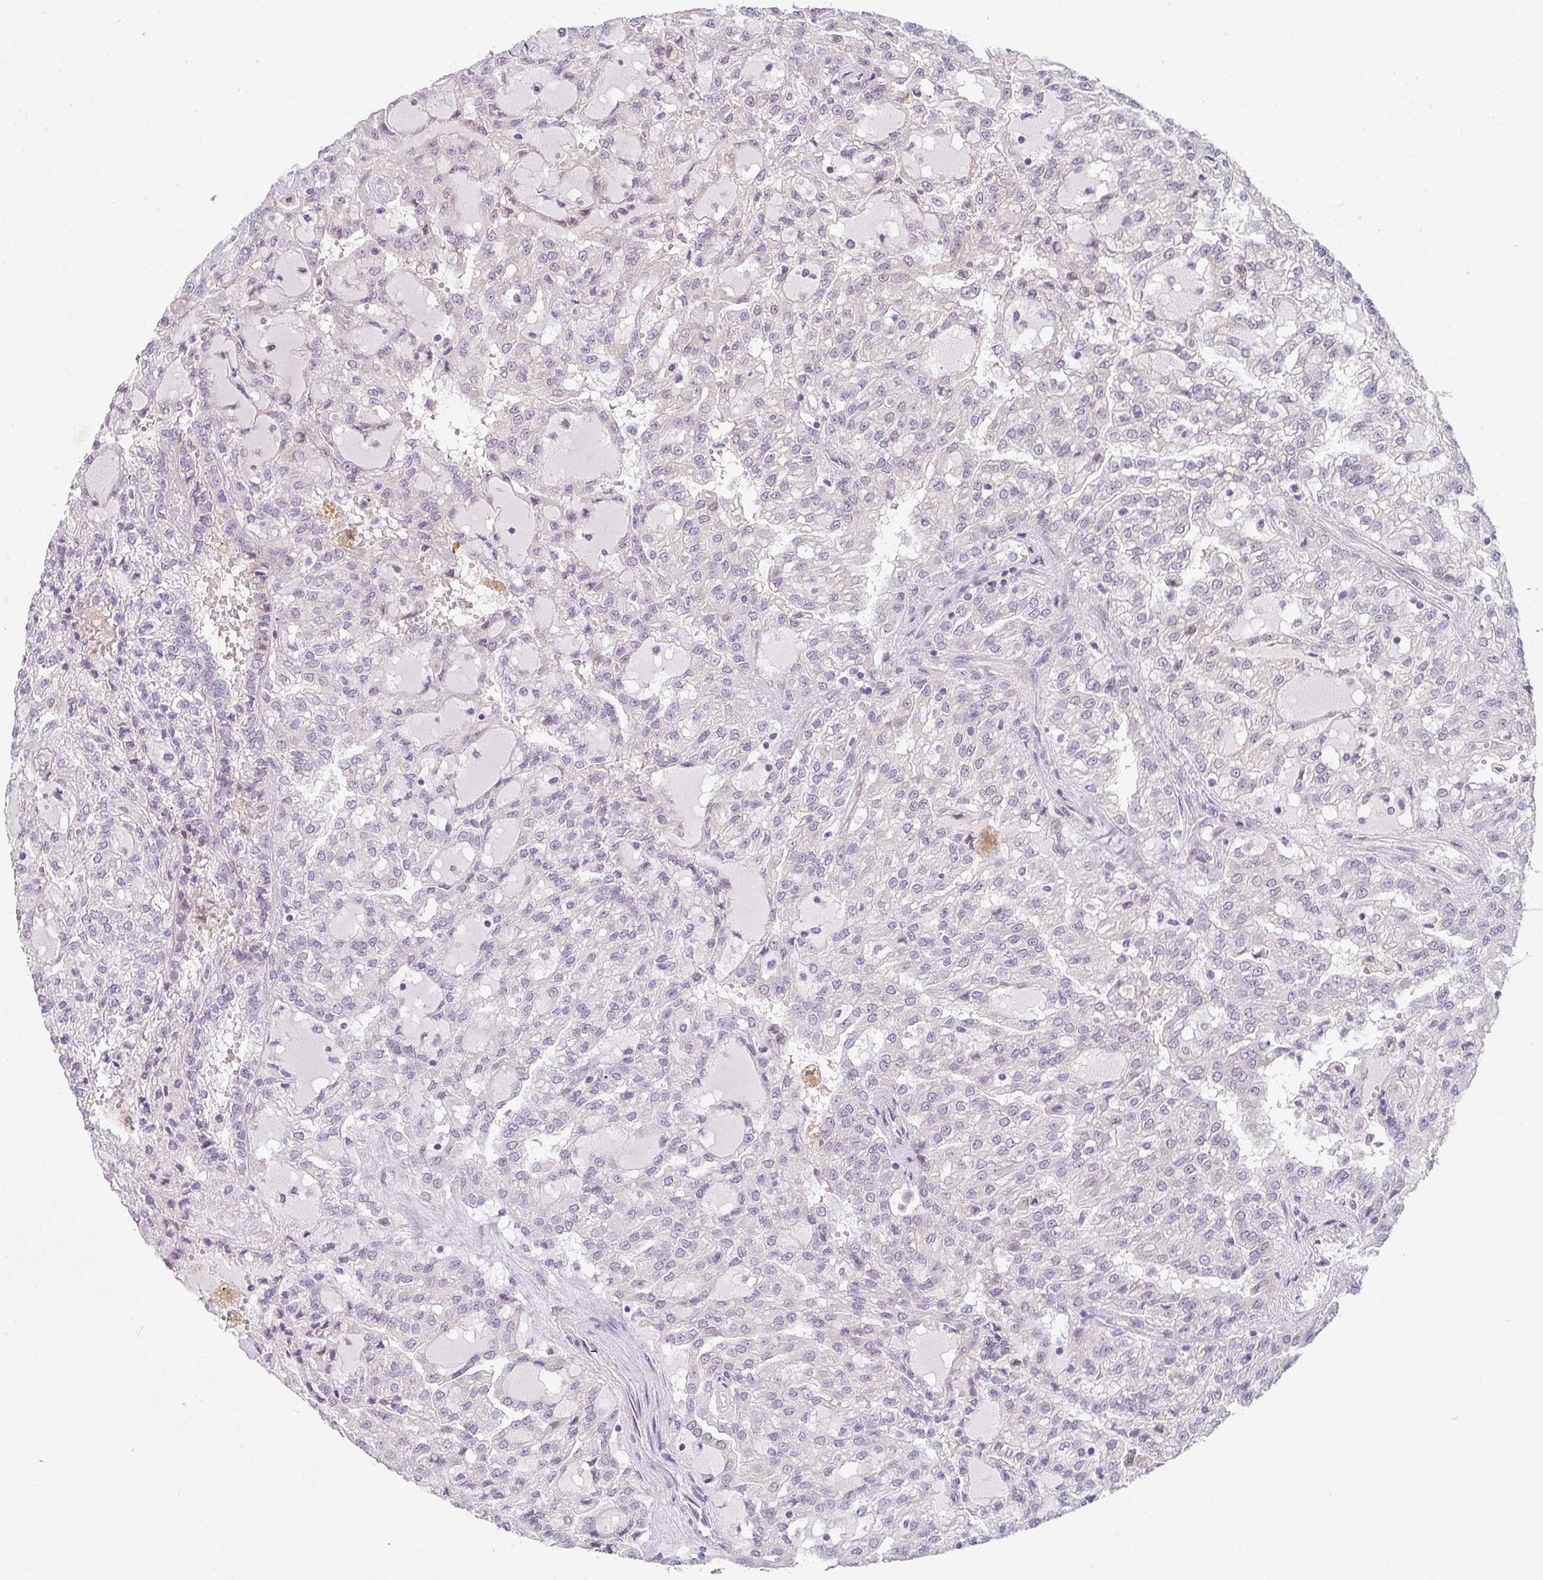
{"staining": {"intensity": "negative", "quantity": "none", "location": "none"}, "tissue": "renal cancer", "cell_type": "Tumor cells", "image_type": "cancer", "snomed": [{"axis": "morphology", "description": "Adenocarcinoma, NOS"}, {"axis": "topography", "description": "Kidney"}], "caption": "This image is of adenocarcinoma (renal) stained with IHC to label a protein in brown with the nuclei are counter-stained blue. There is no staining in tumor cells.", "gene": "TNFRSF10A", "patient": {"sex": "male", "age": 63}}